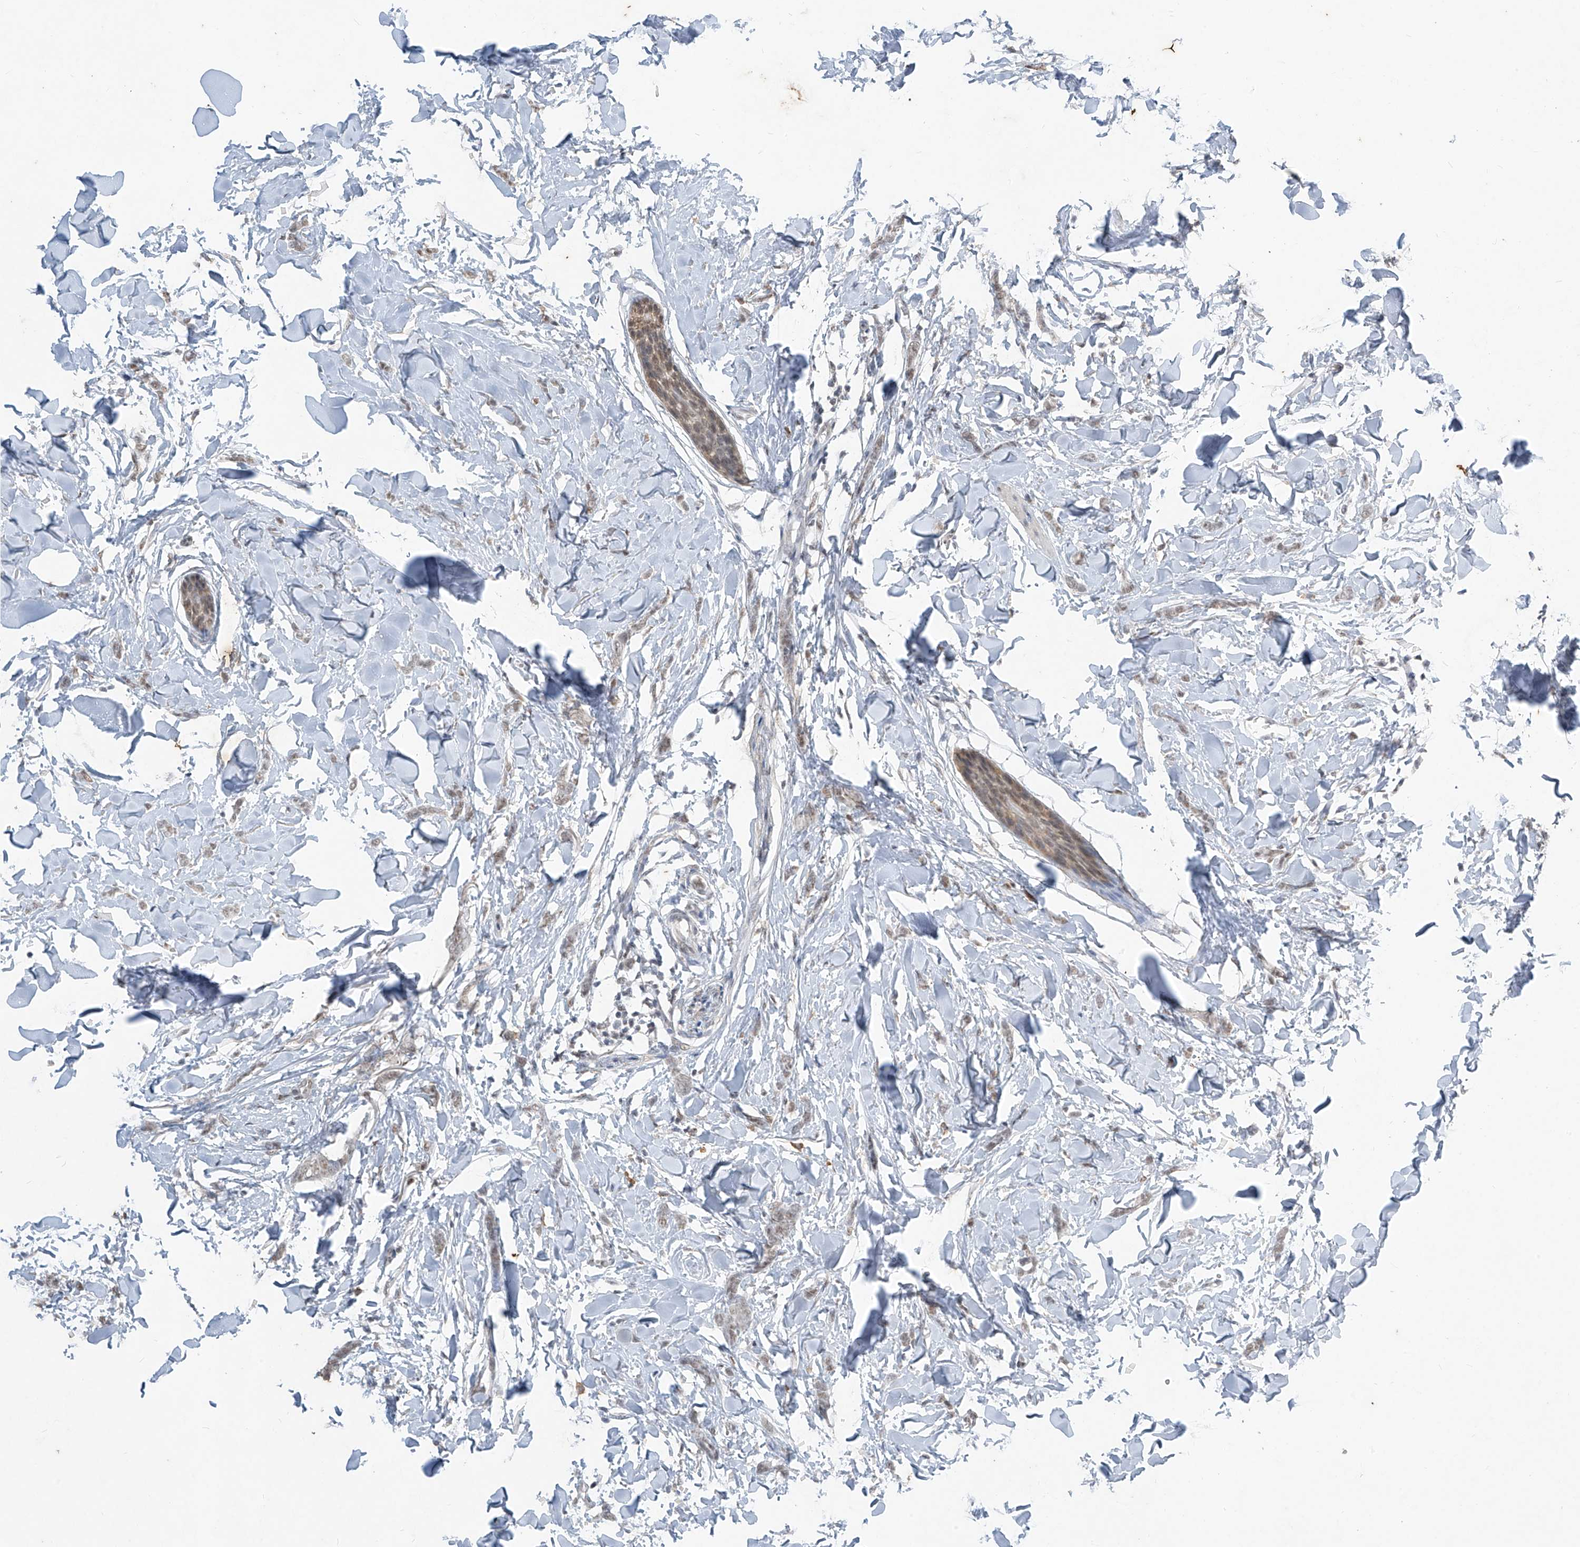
{"staining": {"intensity": "weak", "quantity": "25%-75%", "location": "cytoplasmic/membranous,nuclear"}, "tissue": "breast cancer", "cell_type": "Tumor cells", "image_type": "cancer", "snomed": [{"axis": "morphology", "description": "Lobular carcinoma"}, {"axis": "topography", "description": "Skin"}, {"axis": "topography", "description": "Breast"}], "caption": "A photomicrograph of human breast cancer (lobular carcinoma) stained for a protein shows weak cytoplasmic/membranous and nuclear brown staining in tumor cells.", "gene": "TFEC", "patient": {"sex": "female", "age": 46}}